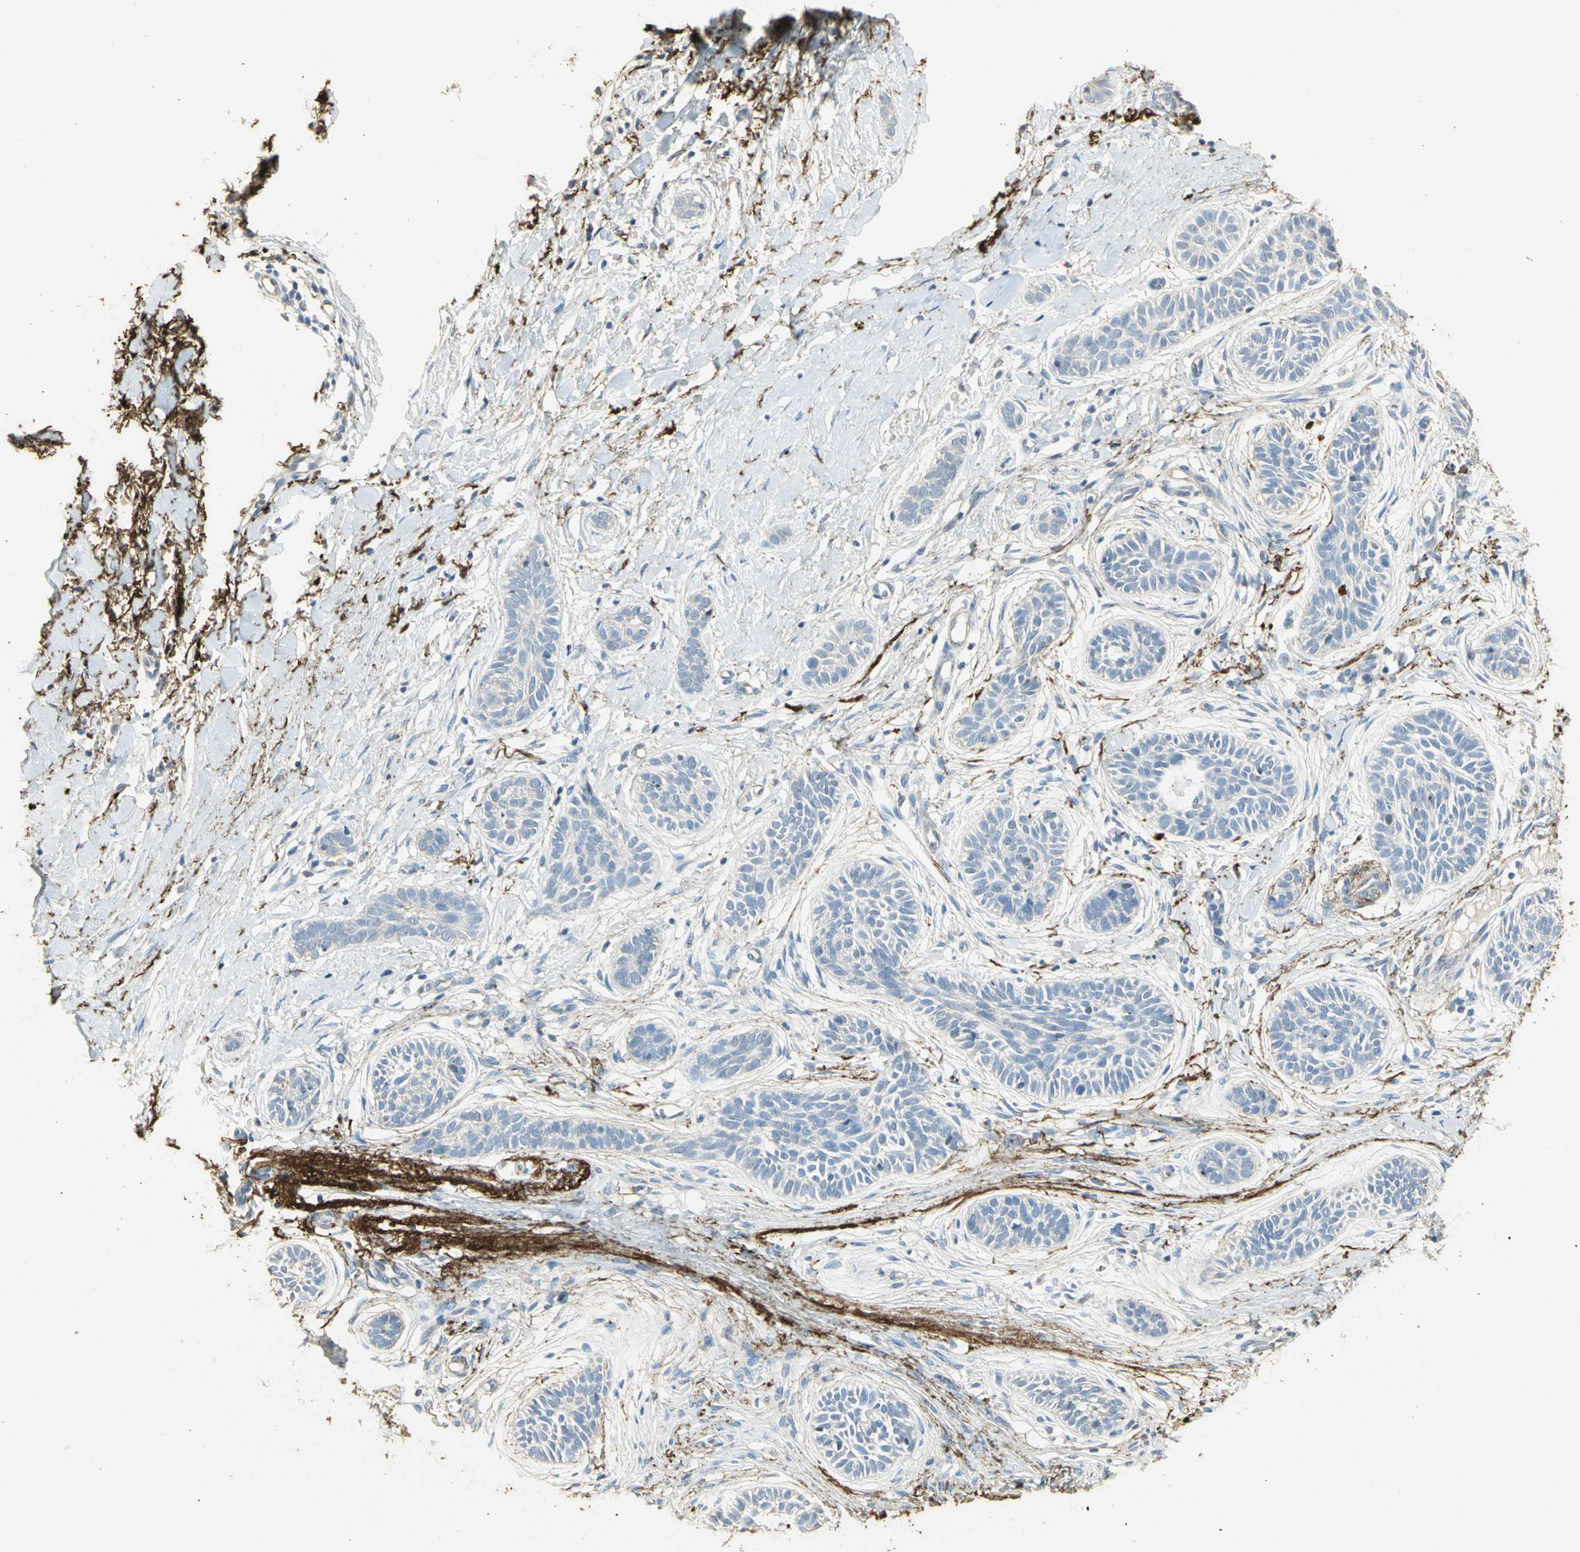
{"staining": {"intensity": "negative", "quantity": "none", "location": "none"}, "tissue": "skin cancer", "cell_type": "Tumor cells", "image_type": "cancer", "snomed": [{"axis": "morphology", "description": "Normal tissue, NOS"}, {"axis": "morphology", "description": "Basal cell carcinoma"}, {"axis": "topography", "description": "Skin"}], "caption": "Immunohistochemistry of skin basal cell carcinoma demonstrates no staining in tumor cells. (DAB immunohistochemistry with hematoxylin counter stain).", "gene": "ASB9", "patient": {"sex": "male", "age": 63}}